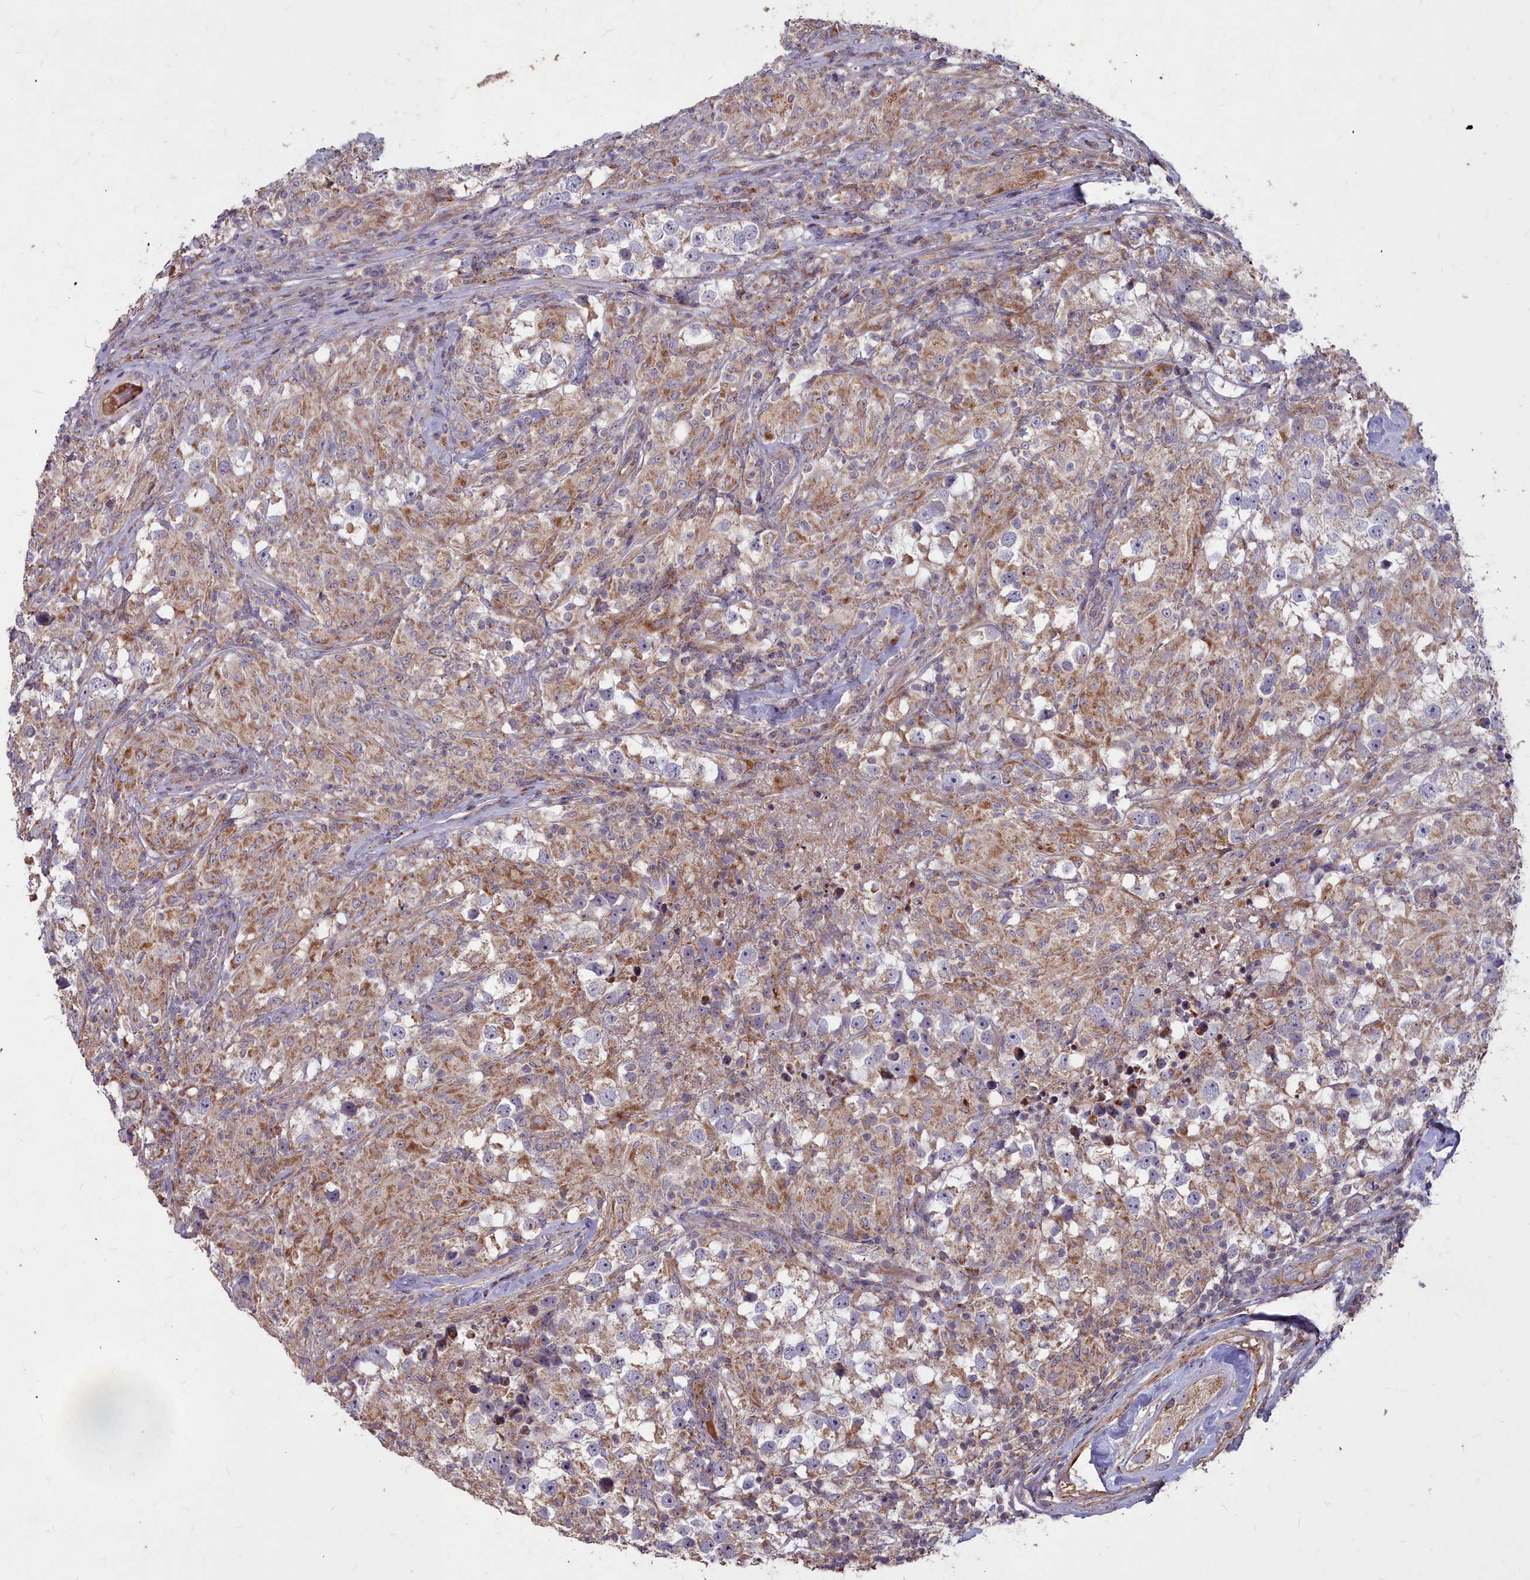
{"staining": {"intensity": "weak", "quantity": ">75%", "location": "cytoplasmic/membranous"}, "tissue": "testis cancer", "cell_type": "Tumor cells", "image_type": "cancer", "snomed": [{"axis": "morphology", "description": "Seminoma, NOS"}, {"axis": "topography", "description": "Testis"}], "caption": "Immunohistochemistry (IHC) of testis seminoma shows low levels of weak cytoplasmic/membranous staining in approximately >75% of tumor cells. Using DAB (brown) and hematoxylin (blue) stains, captured at high magnification using brightfield microscopy.", "gene": "COX11", "patient": {"sex": "male", "age": 46}}